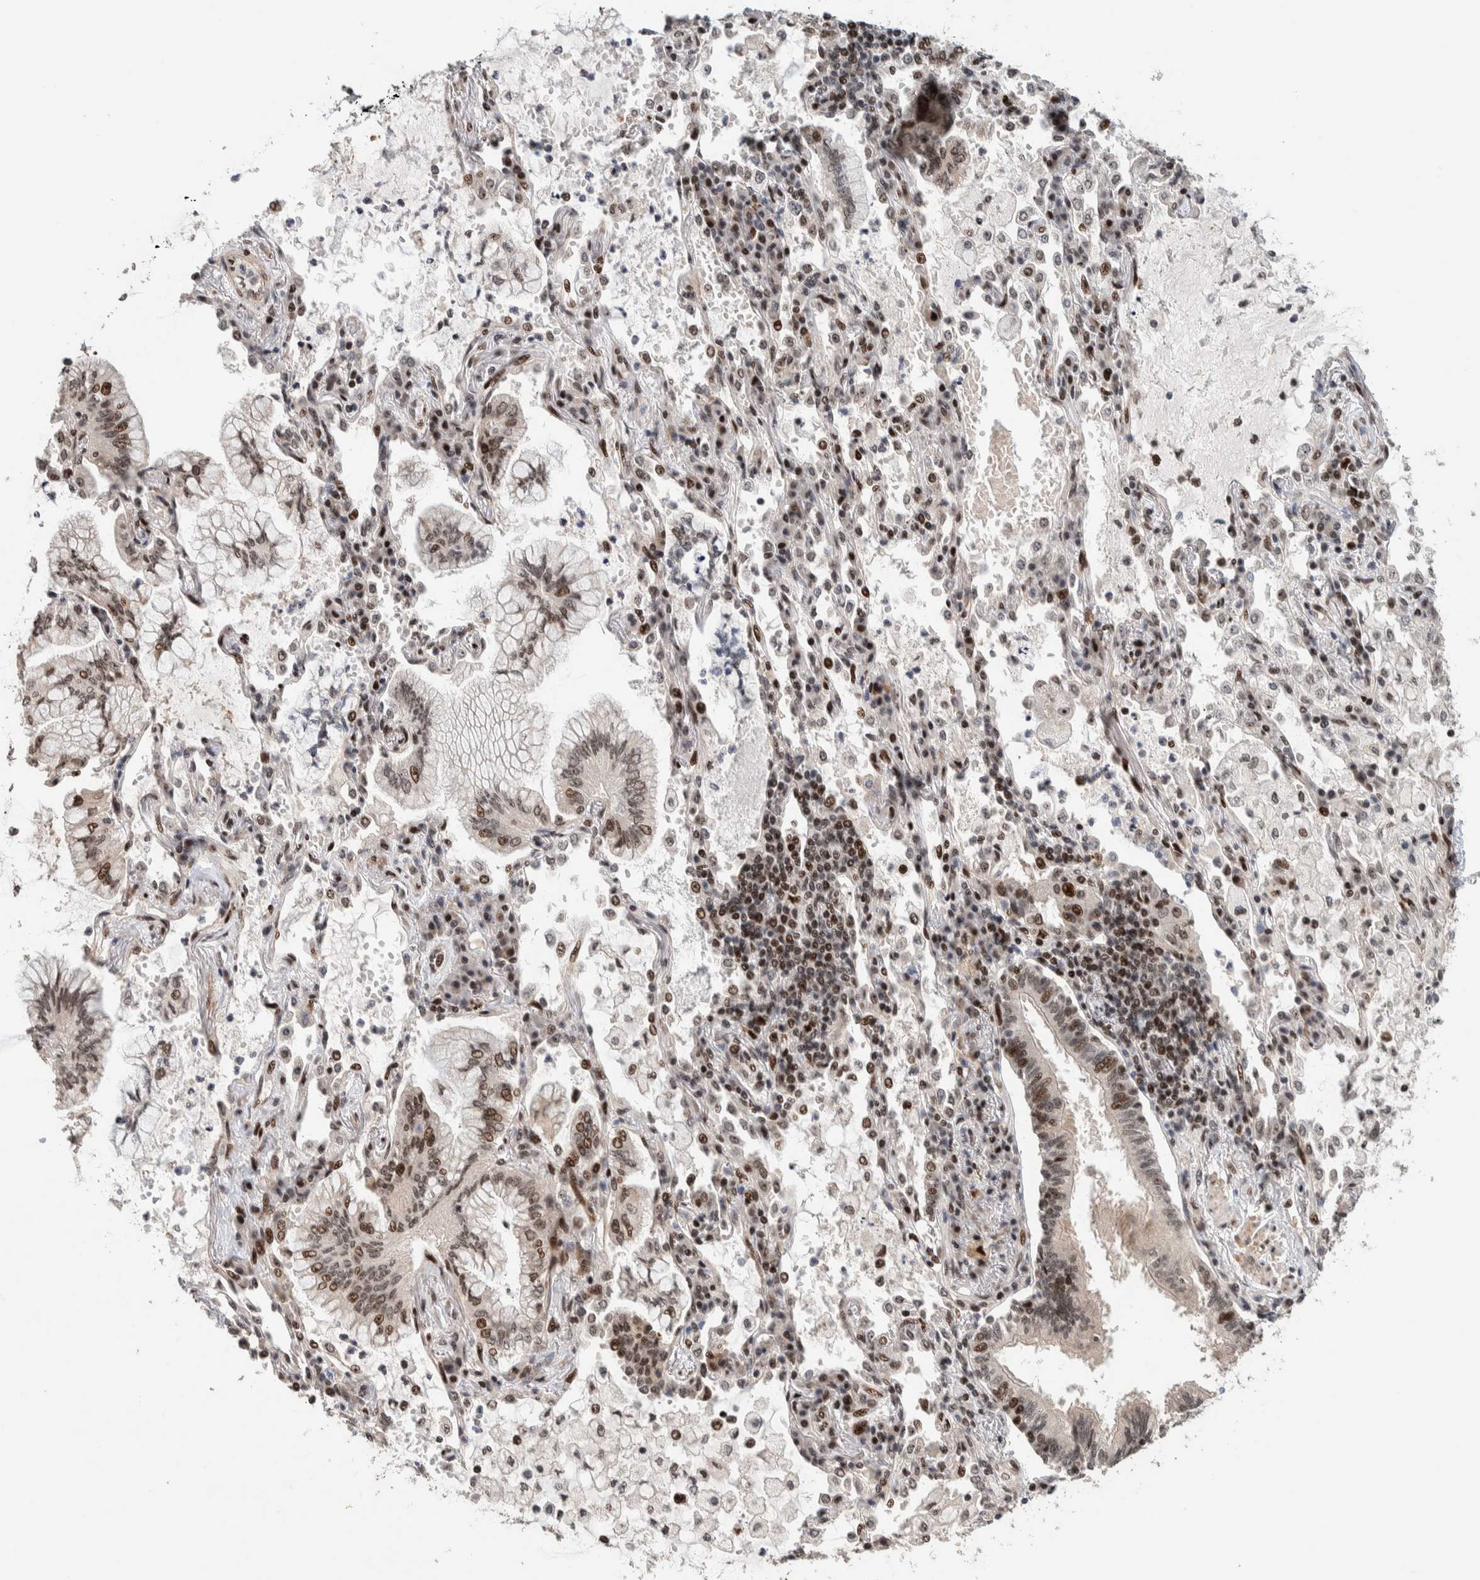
{"staining": {"intensity": "moderate", "quantity": "<25%", "location": "nuclear"}, "tissue": "lung cancer", "cell_type": "Tumor cells", "image_type": "cancer", "snomed": [{"axis": "morphology", "description": "Adenocarcinoma, NOS"}, {"axis": "topography", "description": "Lung"}], "caption": "Lung cancer (adenocarcinoma) stained with immunohistochemistry (IHC) displays moderate nuclear positivity in approximately <25% of tumor cells.", "gene": "CHD4", "patient": {"sex": "female", "age": 70}}